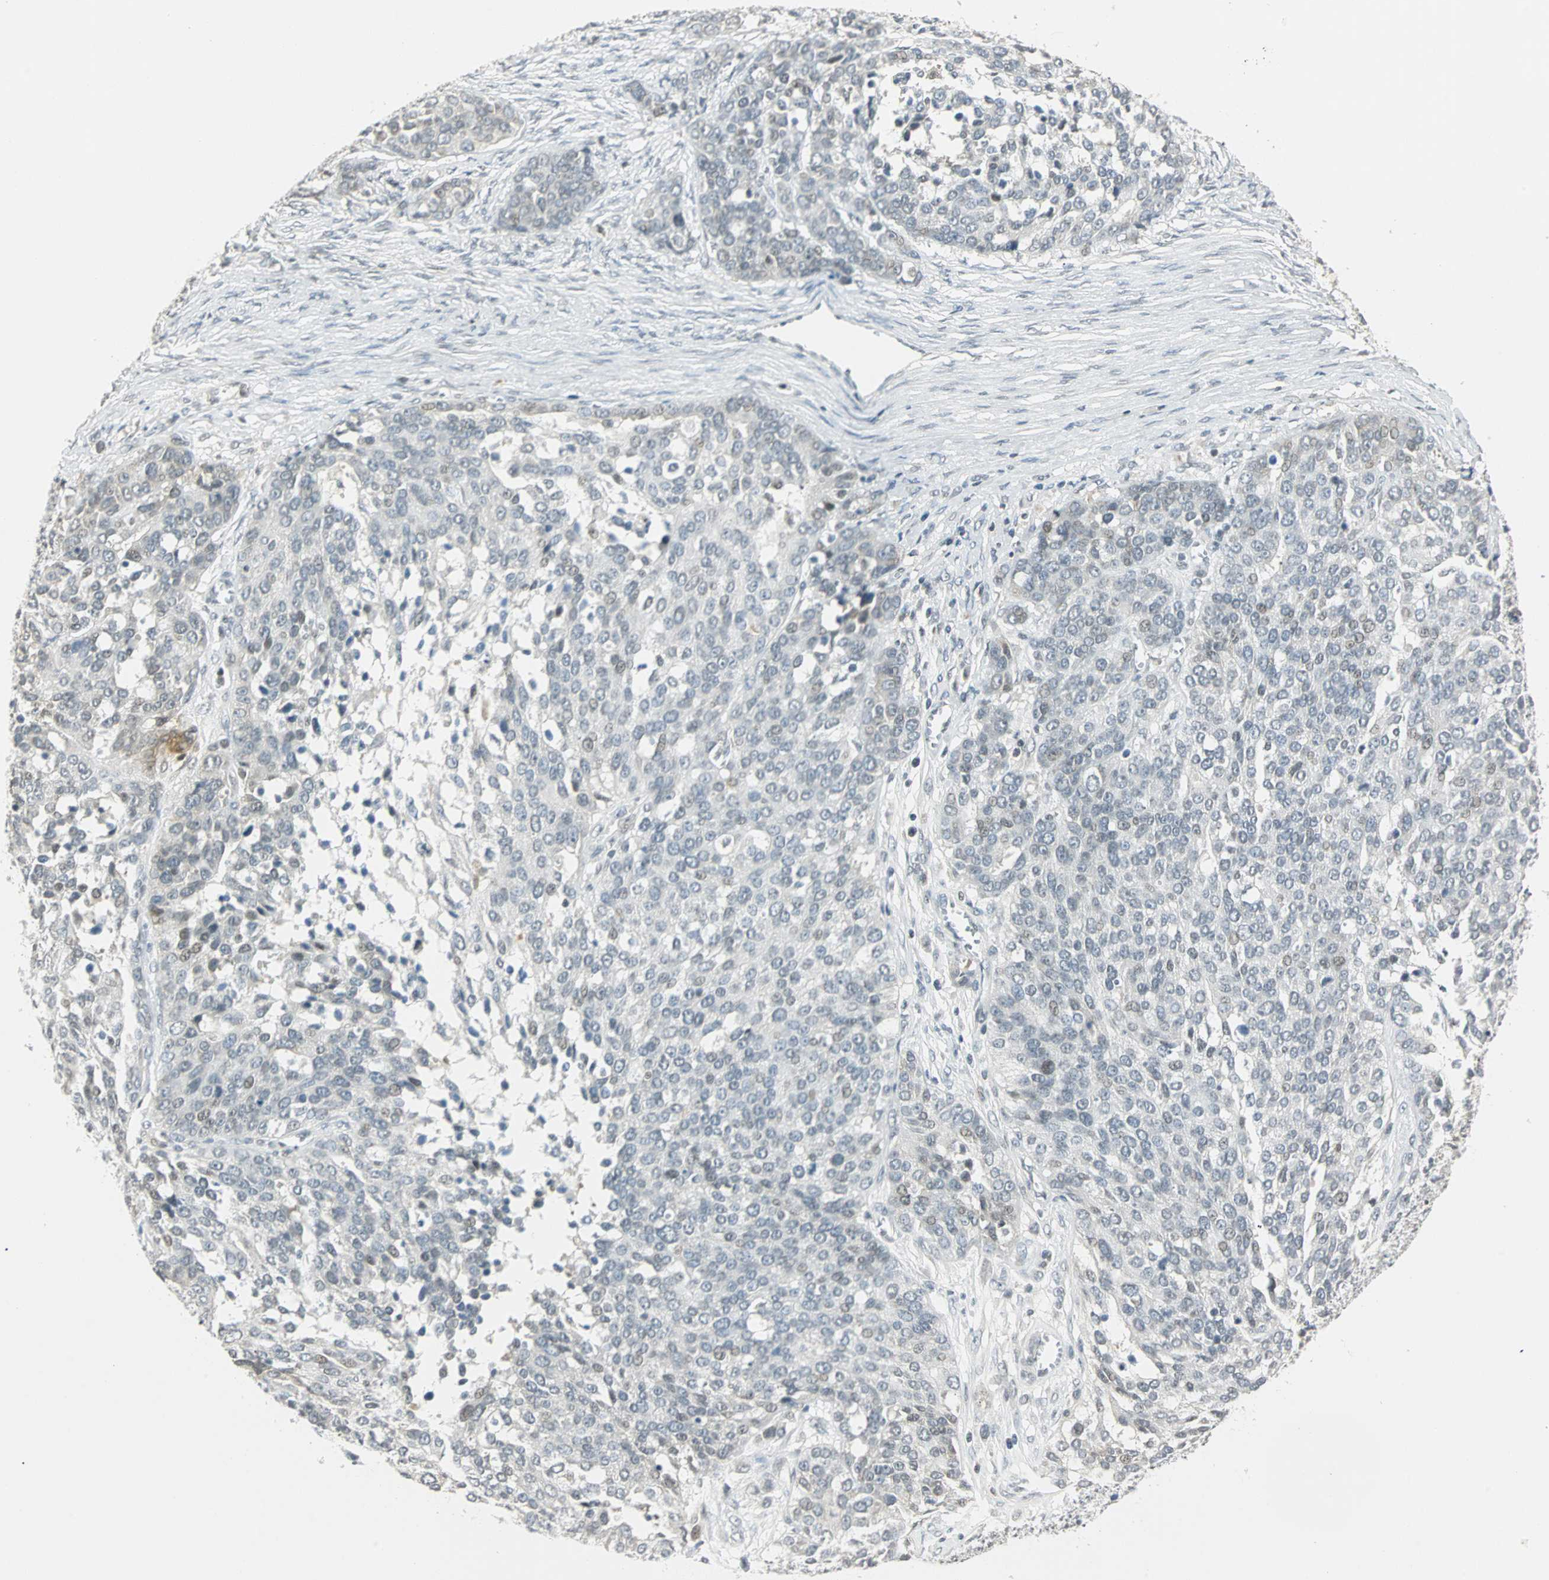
{"staining": {"intensity": "weak", "quantity": "<25%", "location": "nuclear"}, "tissue": "ovarian cancer", "cell_type": "Tumor cells", "image_type": "cancer", "snomed": [{"axis": "morphology", "description": "Cystadenocarcinoma, serous, NOS"}, {"axis": "topography", "description": "Ovary"}], "caption": "DAB immunohistochemical staining of serous cystadenocarcinoma (ovarian) shows no significant staining in tumor cells.", "gene": "SMAD3", "patient": {"sex": "female", "age": 44}}